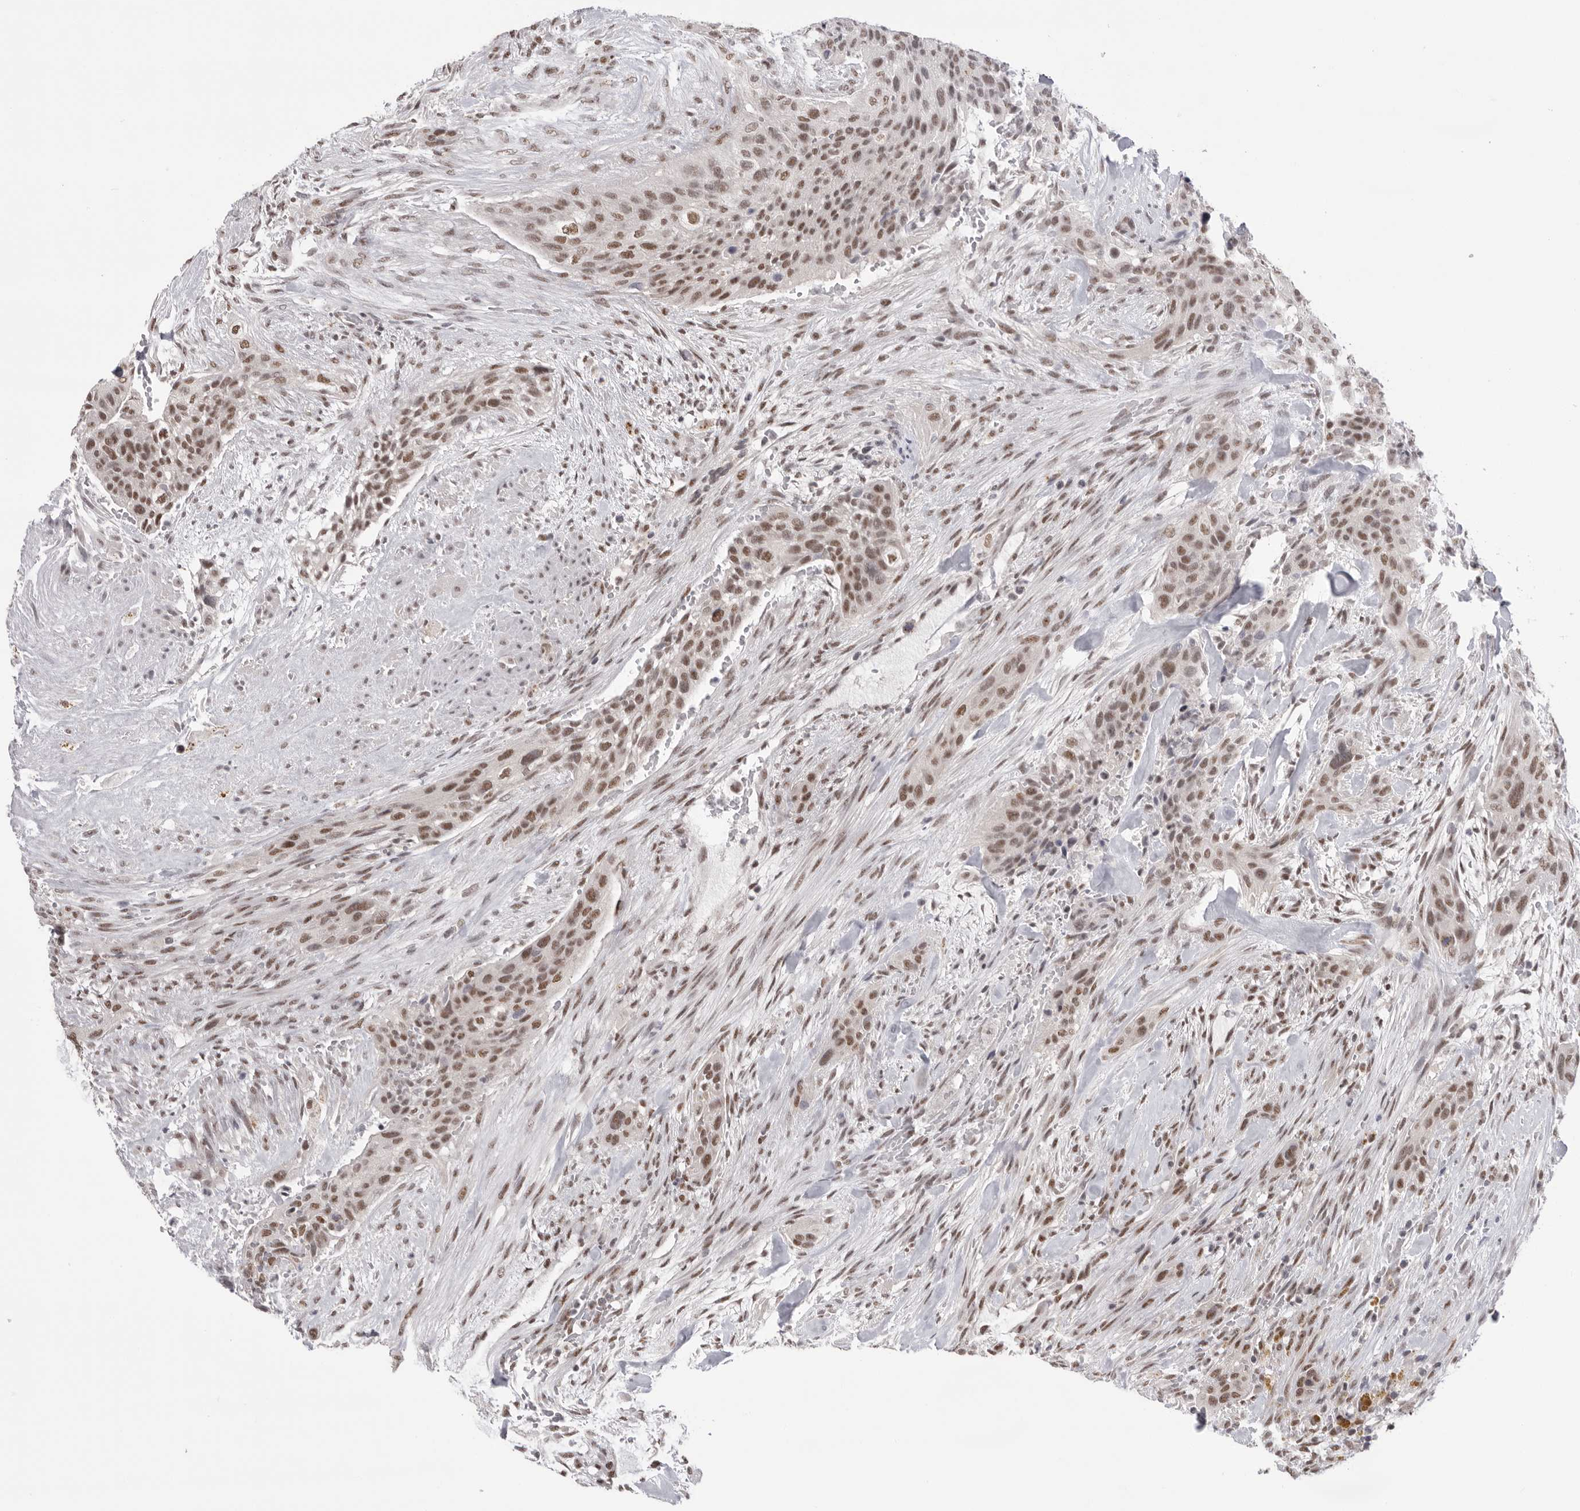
{"staining": {"intensity": "moderate", "quantity": ">75%", "location": "nuclear"}, "tissue": "urothelial cancer", "cell_type": "Tumor cells", "image_type": "cancer", "snomed": [{"axis": "morphology", "description": "Urothelial carcinoma, High grade"}, {"axis": "topography", "description": "Urinary bladder"}], "caption": "Protein staining of high-grade urothelial carcinoma tissue shows moderate nuclear staining in approximately >75% of tumor cells.", "gene": "BCLAF3", "patient": {"sex": "male", "age": 35}}